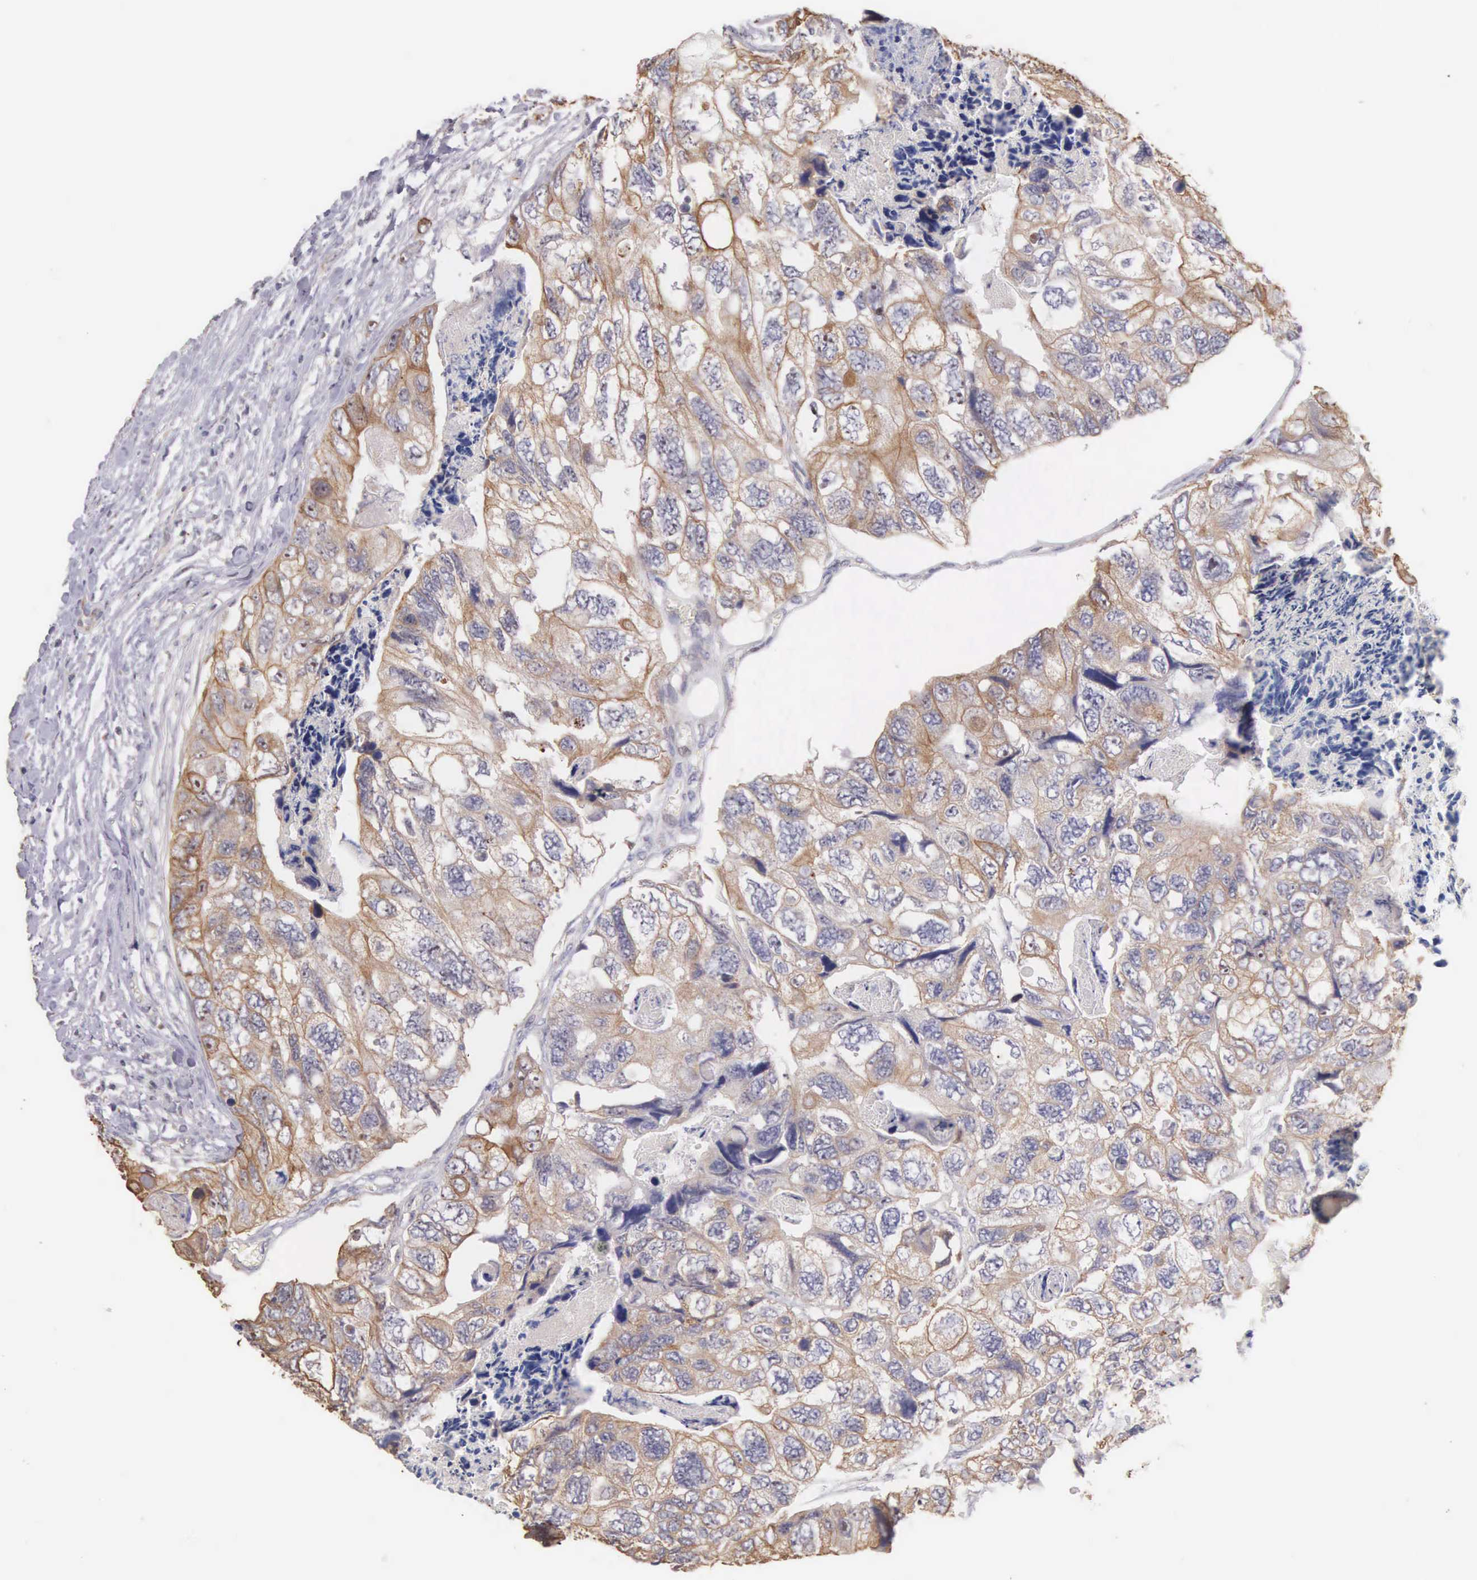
{"staining": {"intensity": "moderate", "quantity": "25%-75%", "location": "cytoplasmic/membranous"}, "tissue": "colorectal cancer", "cell_type": "Tumor cells", "image_type": "cancer", "snomed": [{"axis": "morphology", "description": "Adenocarcinoma, NOS"}, {"axis": "topography", "description": "Rectum"}], "caption": "Colorectal cancer tissue demonstrates moderate cytoplasmic/membranous staining in approximately 25%-75% of tumor cells, visualized by immunohistochemistry.", "gene": "PIR", "patient": {"sex": "female", "age": 82}}